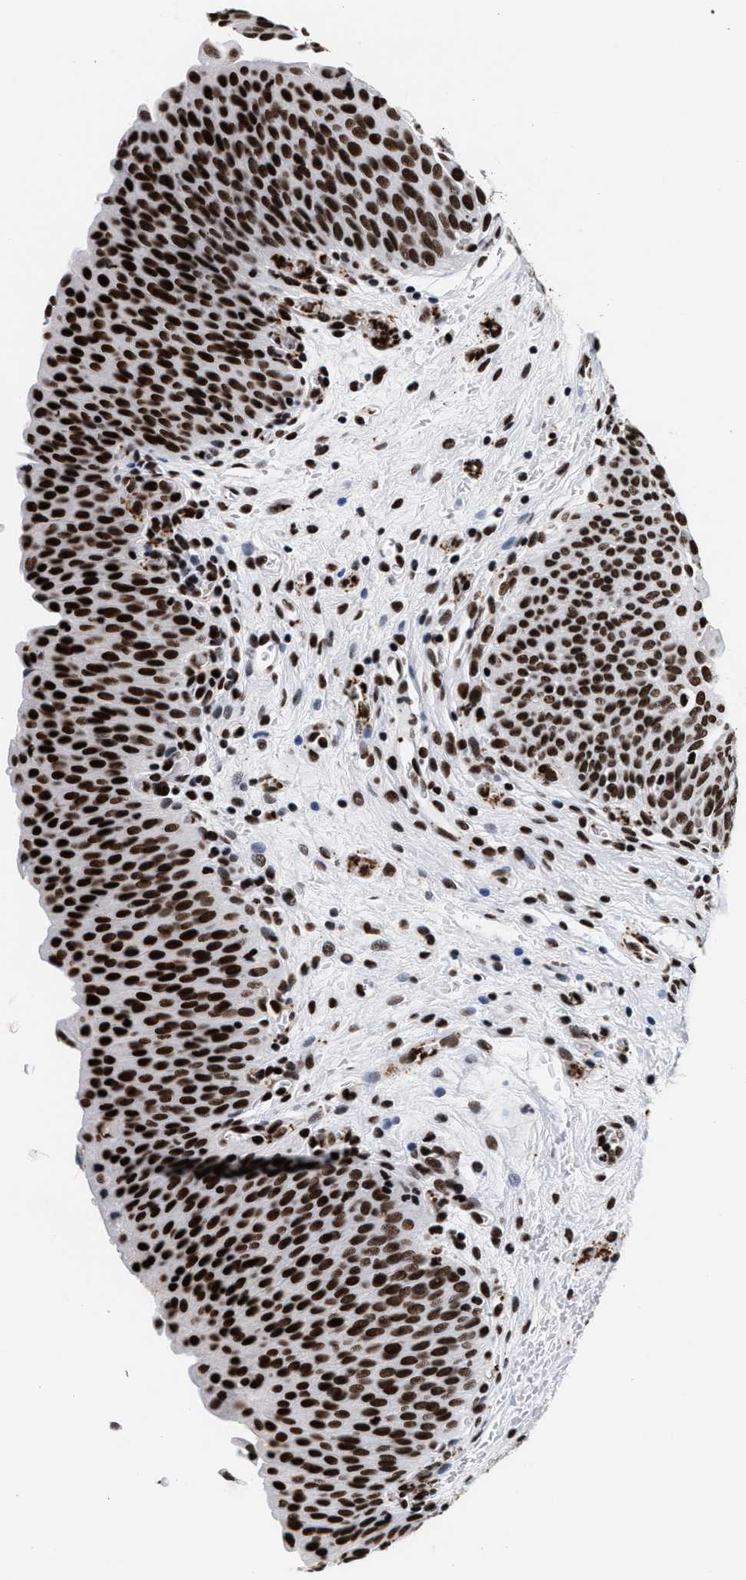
{"staining": {"intensity": "strong", "quantity": ">75%", "location": "nuclear"}, "tissue": "urinary bladder", "cell_type": "Urothelial cells", "image_type": "normal", "snomed": [{"axis": "morphology", "description": "Normal tissue, NOS"}, {"axis": "morphology", "description": "Dysplasia, NOS"}, {"axis": "topography", "description": "Urinary bladder"}], "caption": "Protein analysis of normal urinary bladder shows strong nuclear positivity in approximately >75% of urothelial cells. The protein is shown in brown color, while the nuclei are stained blue.", "gene": "RAD21", "patient": {"sex": "male", "age": 35}}